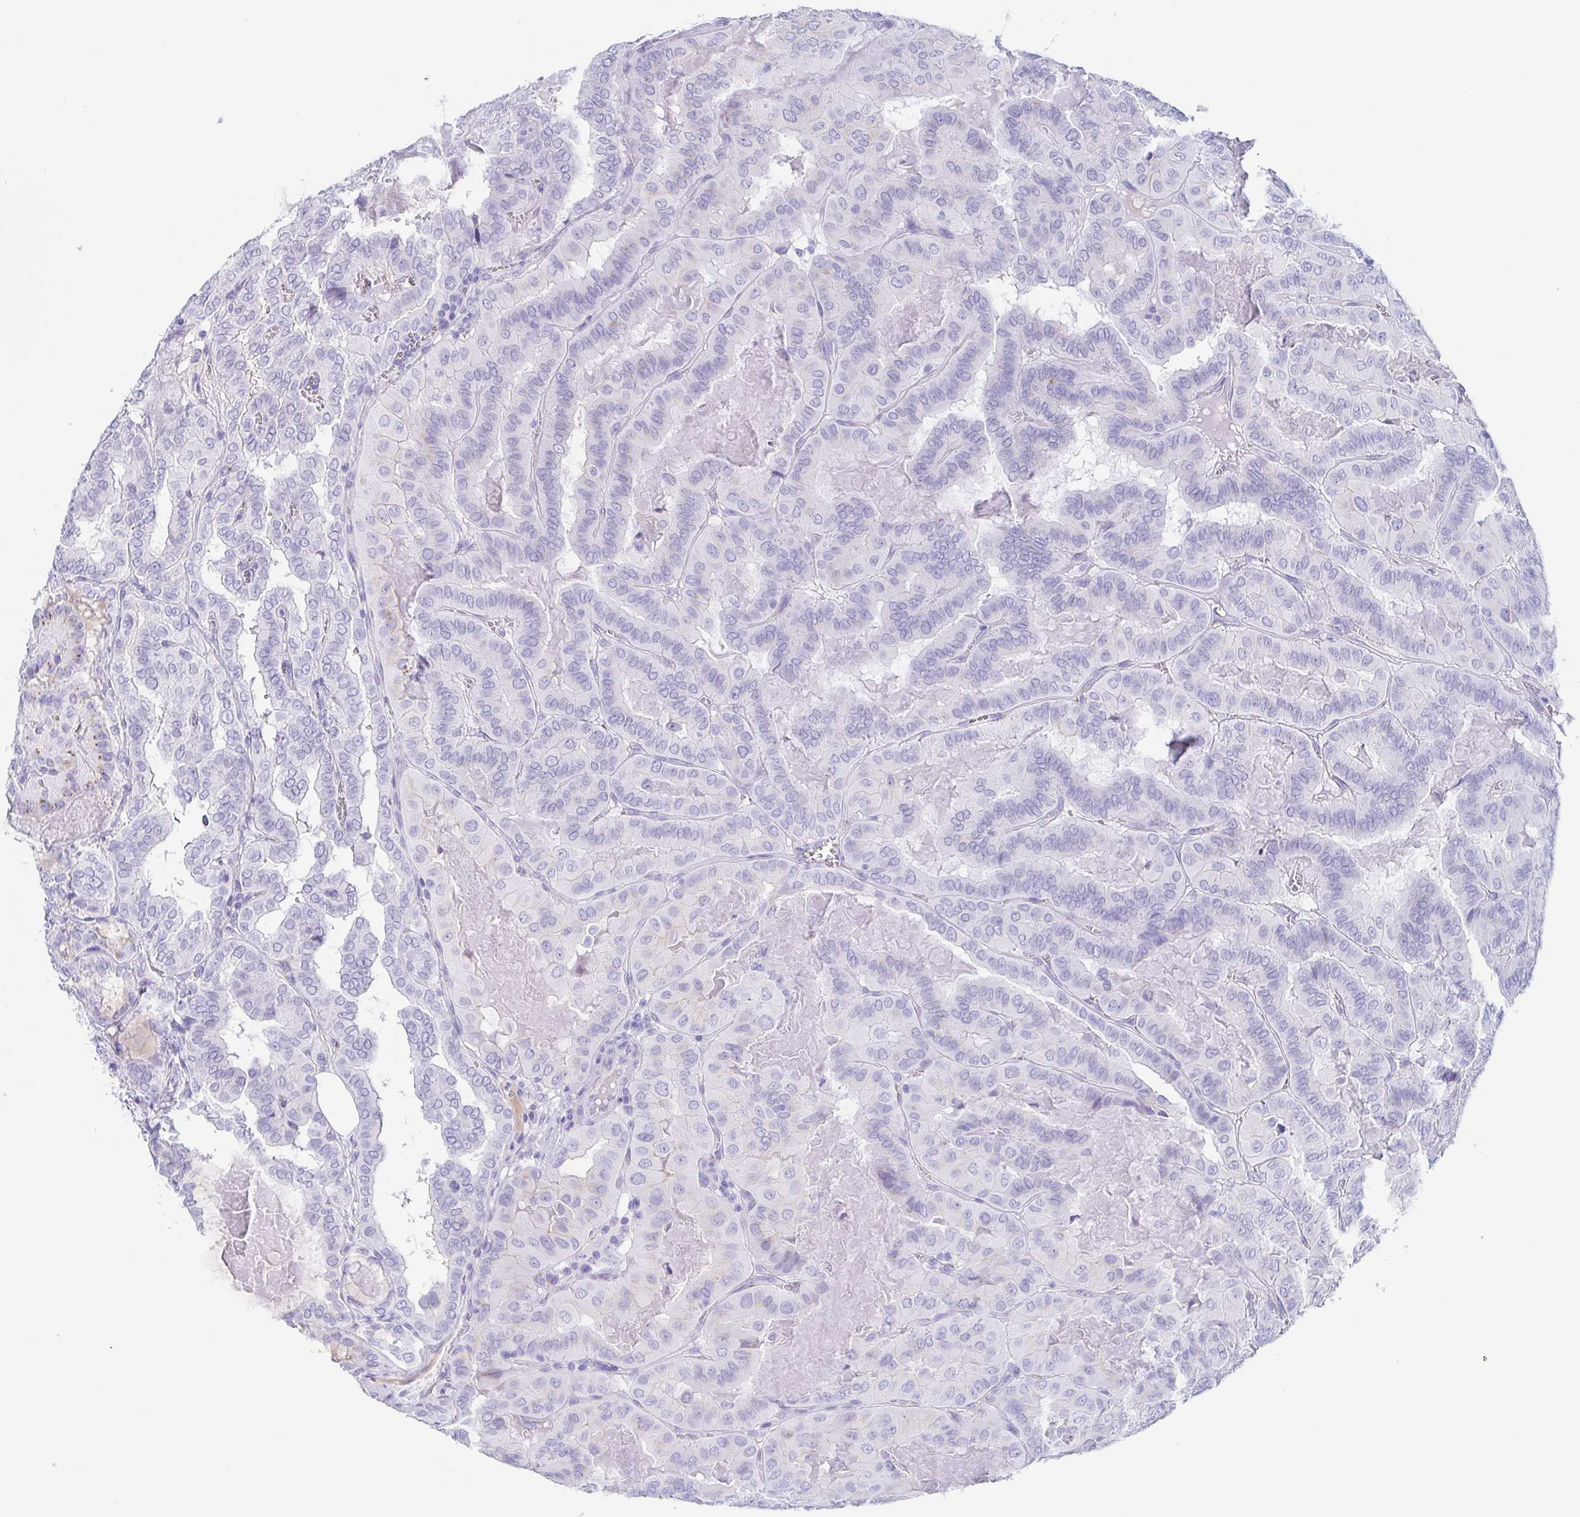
{"staining": {"intensity": "negative", "quantity": "none", "location": "none"}, "tissue": "thyroid cancer", "cell_type": "Tumor cells", "image_type": "cancer", "snomed": [{"axis": "morphology", "description": "Papillary adenocarcinoma, NOS"}, {"axis": "topography", "description": "Thyroid gland"}], "caption": "Immunohistochemistry (IHC) histopathology image of thyroid cancer stained for a protein (brown), which shows no positivity in tumor cells.", "gene": "LDLRAD1", "patient": {"sex": "female", "age": 46}}